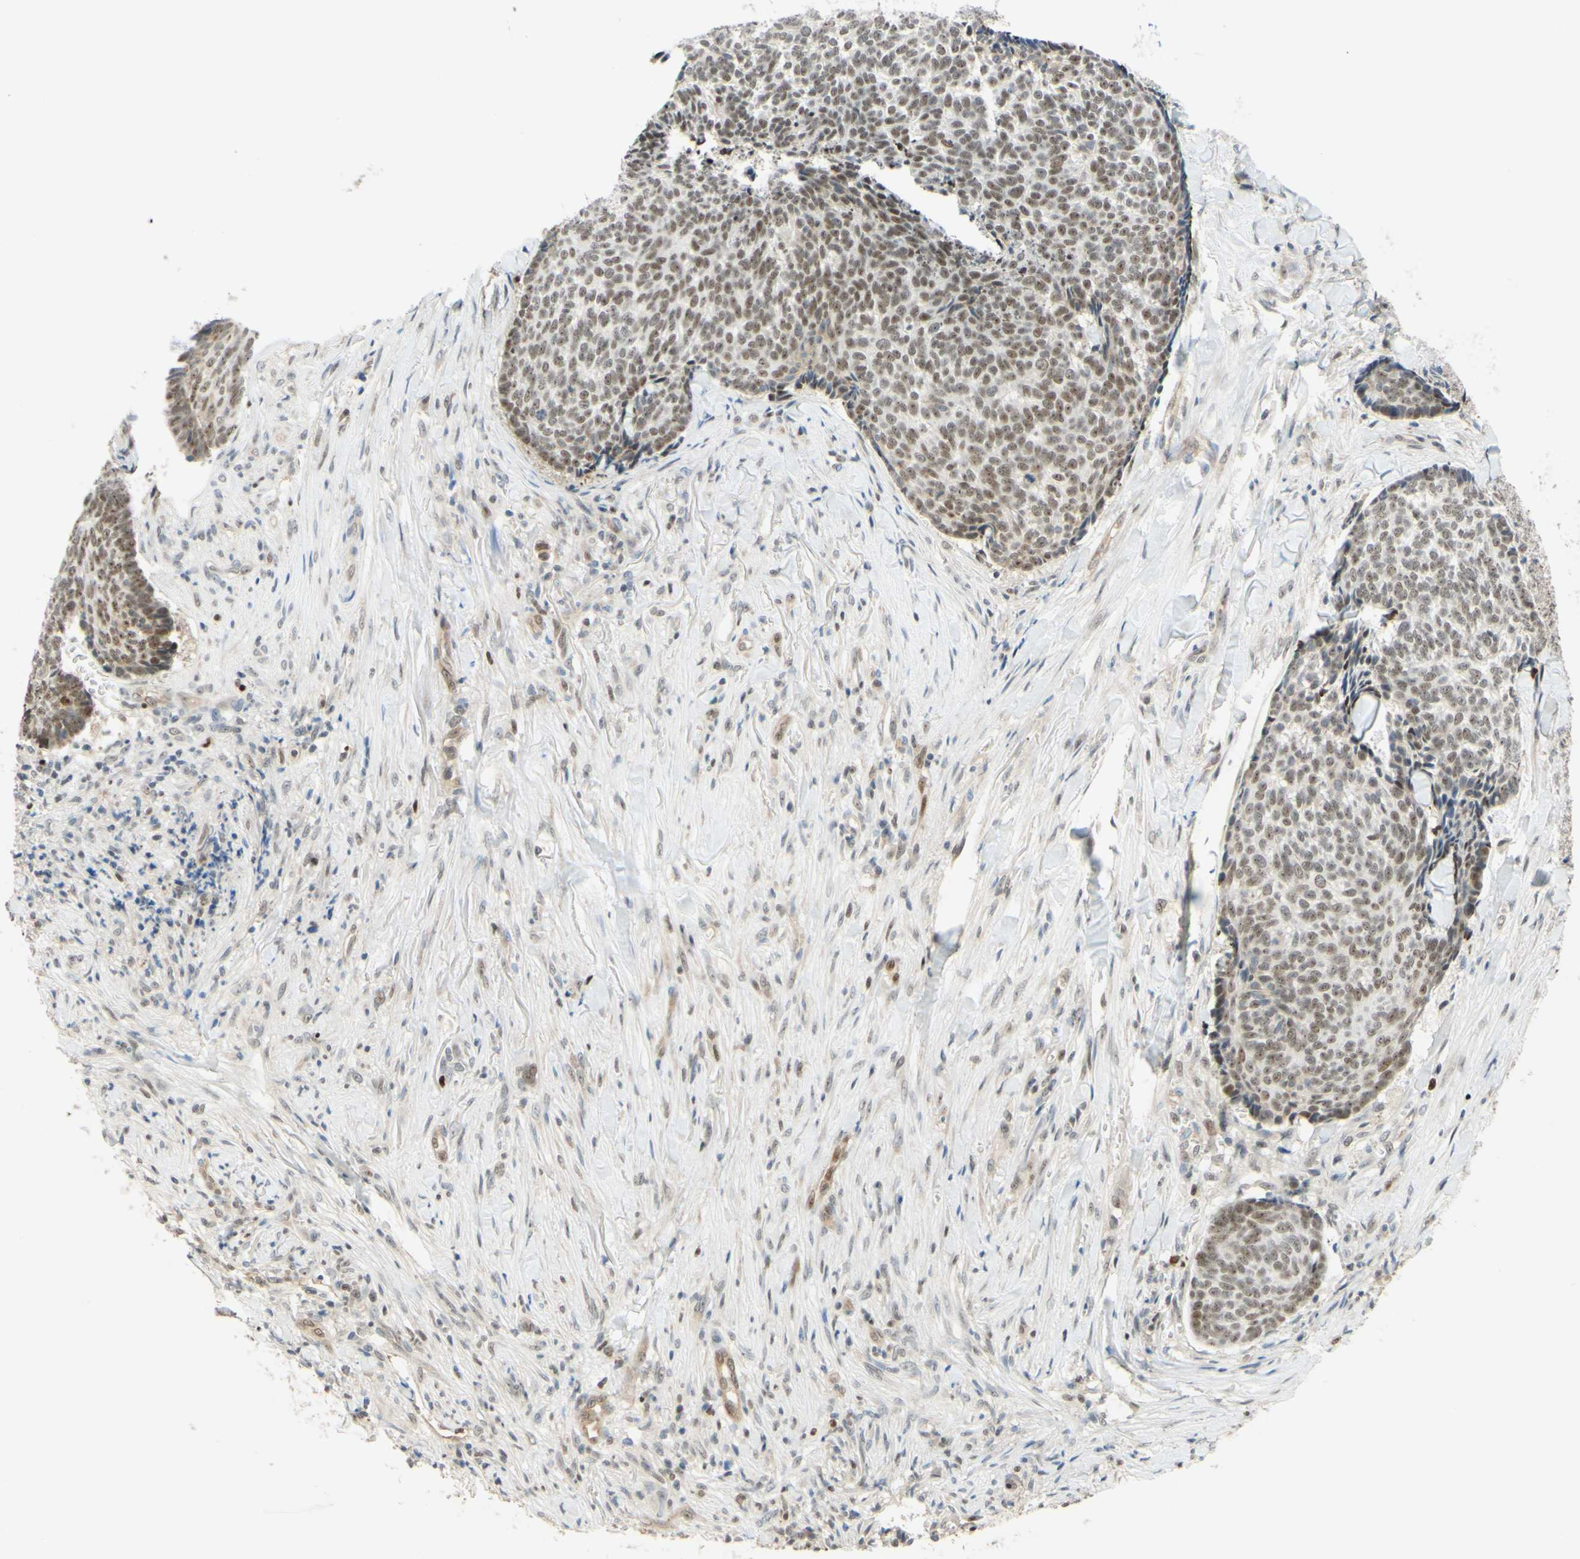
{"staining": {"intensity": "weak", "quantity": ">75%", "location": "nuclear"}, "tissue": "skin cancer", "cell_type": "Tumor cells", "image_type": "cancer", "snomed": [{"axis": "morphology", "description": "Basal cell carcinoma"}, {"axis": "topography", "description": "Skin"}], "caption": "Weak nuclear positivity for a protein is appreciated in about >75% of tumor cells of skin basal cell carcinoma using immunohistochemistry (IHC).", "gene": "POLB", "patient": {"sex": "male", "age": 84}}